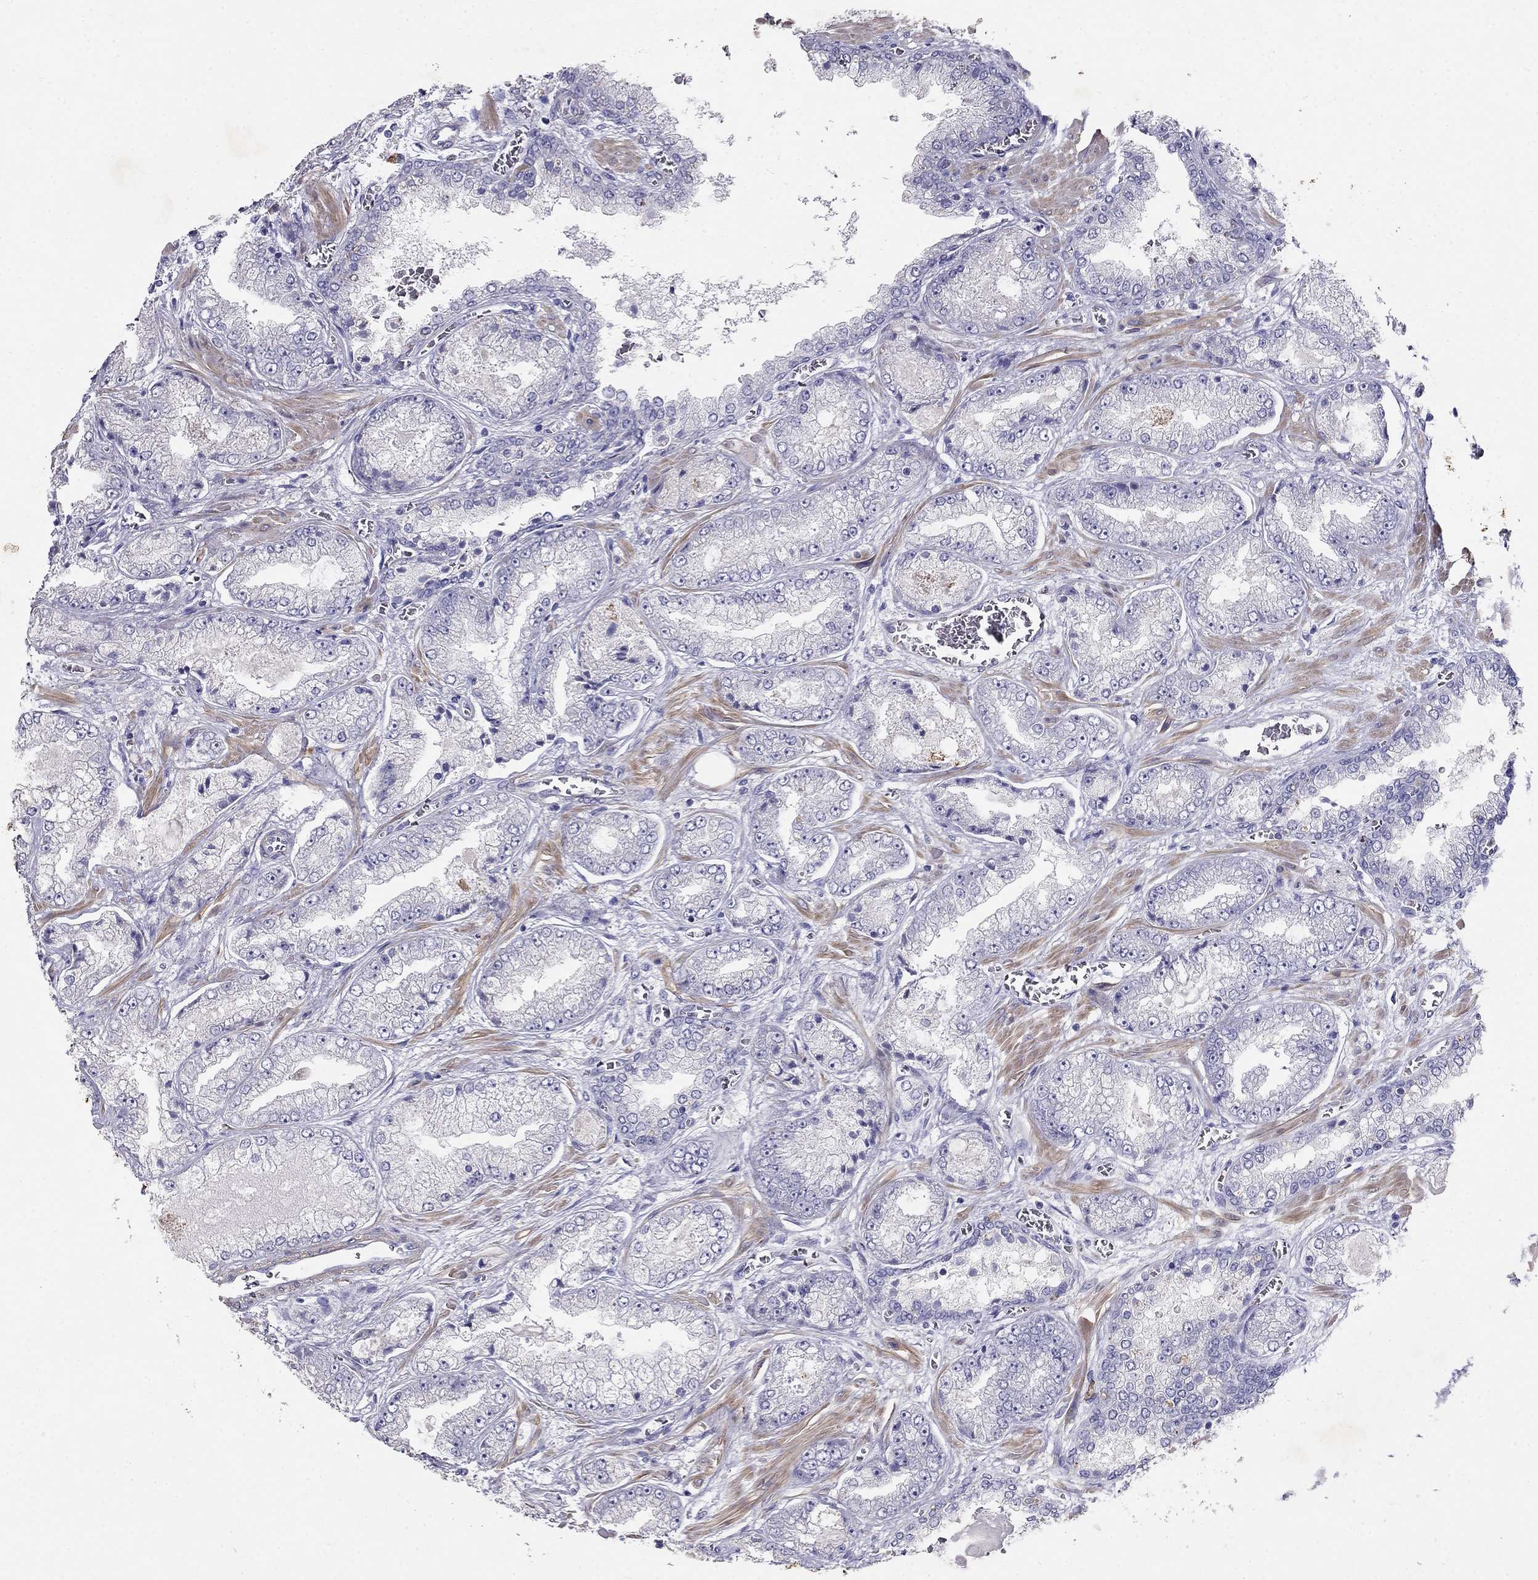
{"staining": {"intensity": "negative", "quantity": "none", "location": "none"}, "tissue": "prostate cancer", "cell_type": "Tumor cells", "image_type": "cancer", "snomed": [{"axis": "morphology", "description": "Adenocarcinoma, Low grade"}, {"axis": "topography", "description": "Prostate"}], "caption": "IHC histopathology image of adenocarcinoma (low-grade) (prostate) stained for a protein (brown), which reveals no expression in tumor cells.", "gene": "LY6H", "patient": {"sex": "male", "age": 57}}